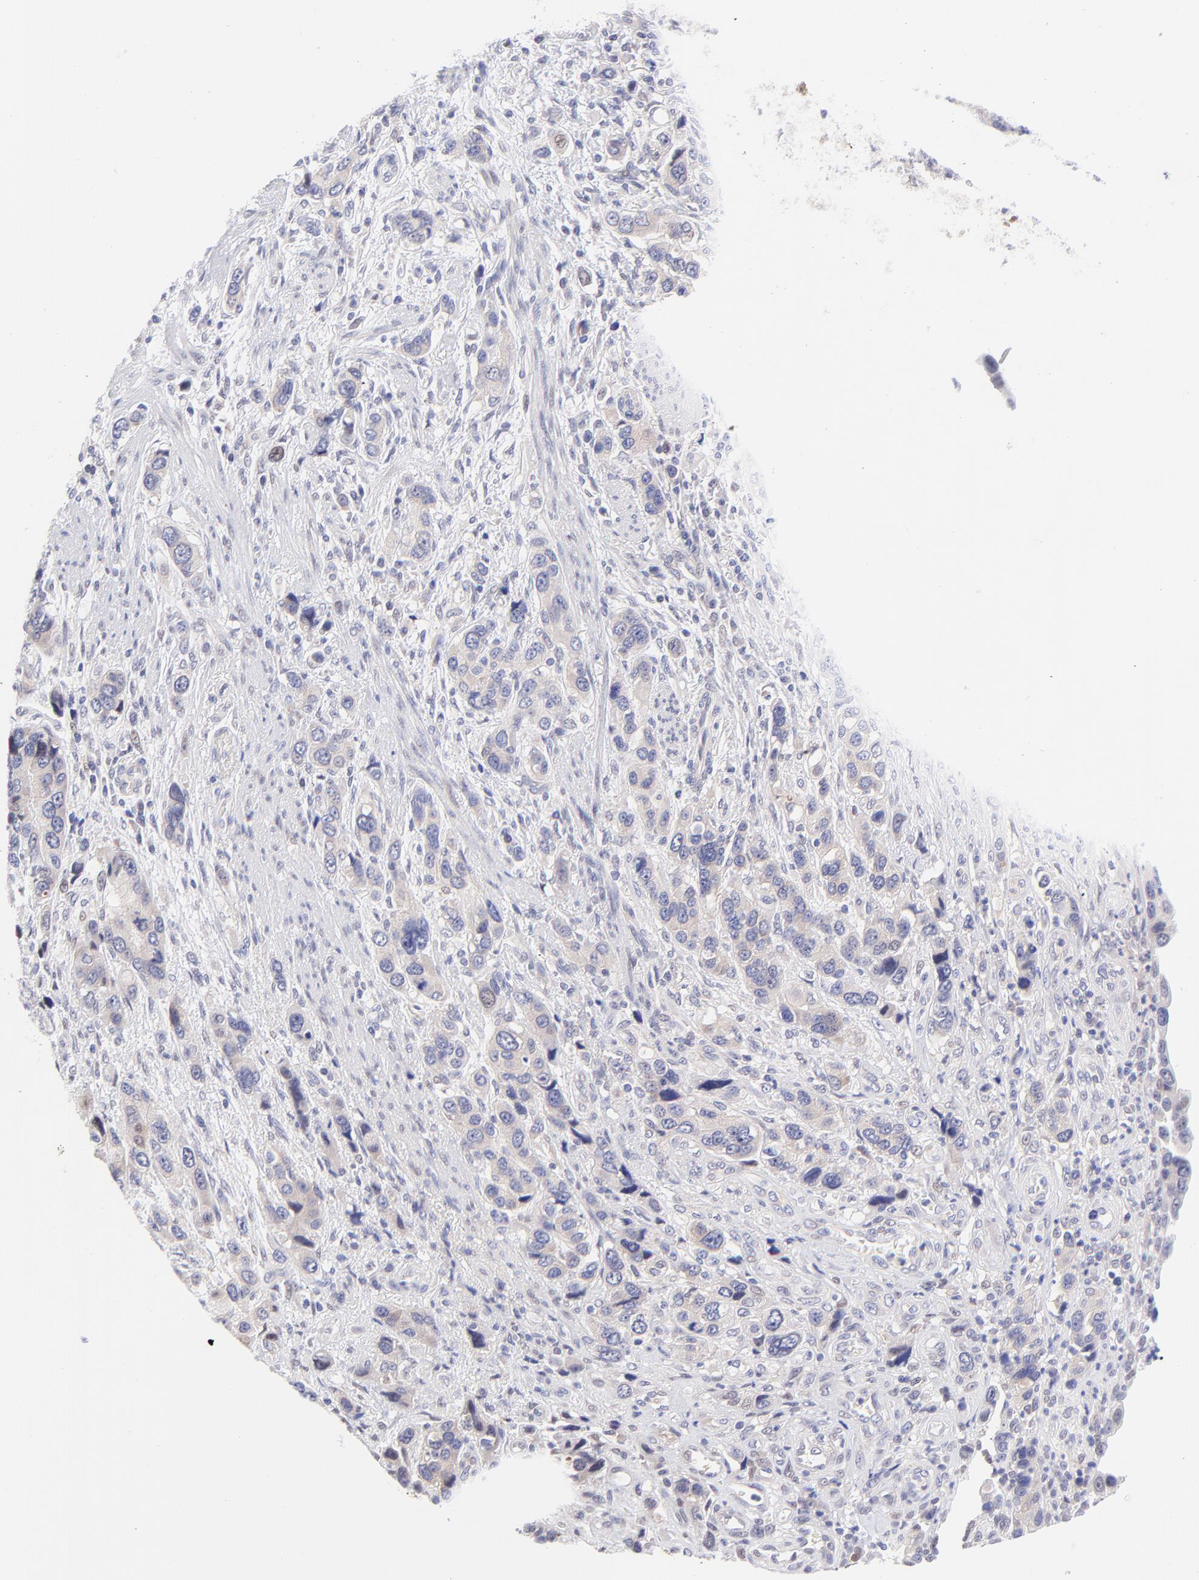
{"staining": {"intensity": "weak", "quantity": ">75%", "location": "cytoplasmic/membranous"}, "tissue": "stomach cancer", "cell_type": "Tumor cells", "image_type": "cancer", "snomed": [{"axis": "morphology", "description": "Adenocarcinoma, NOS"}, {"axis": "topography", "description": "Stomach, lower"}], "caption": "Immunohistochemistry image of neoplastic tissue: human adenocarcinoma (stomach) stained using immunohistochemistry (IHC) displays low levels of weak protein expression localized specifically in the cytoplasmic/membranous of tumor cells, appearing as a cytoplasmic/membranous brown color.", "gene": "PBDC1", "patient": {"sex": "female", "age": 93}}